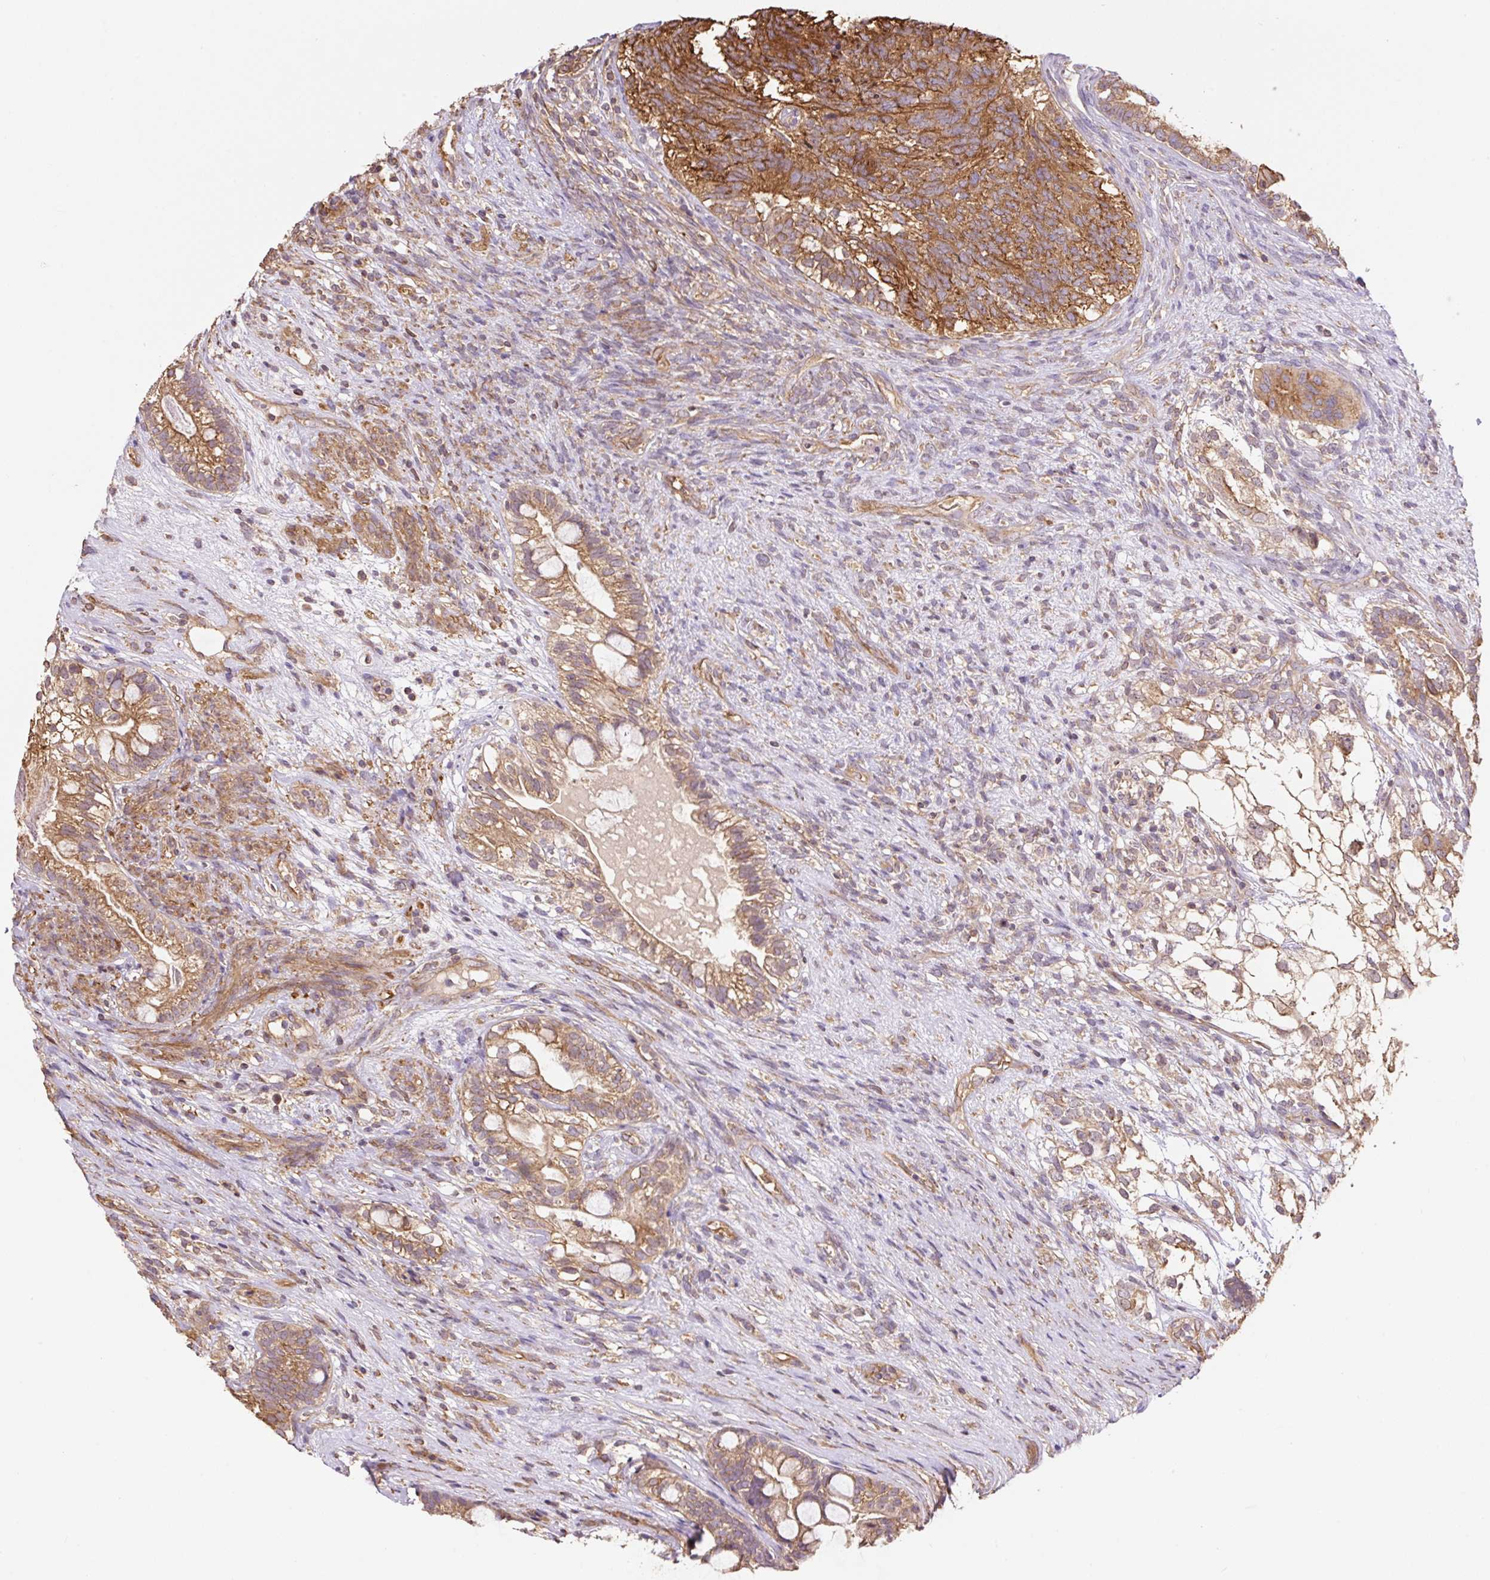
{"staining": {"intensity": "moderate", "quantity": ">75%", "location": "cytoplasmic/membranous"}, "tissue": "testis cancer", "cell_type": "Tumor cells", "image_type": "cancer", "snomed": [{"axis": "morphology", "description": "Seminoma, NOS"}, {"axis": "morphology", "description": "Carcinoma, Embryonal, NOS"}, {"axis": "topography", "description": "Testis"}], "caption": "Testis seminoma tissue exhibits moderate cytoplasmic/membranous expression in about >75% of tumor cells", "gene": "COX8A", "patient": {"sex": "male", "age": 41}}